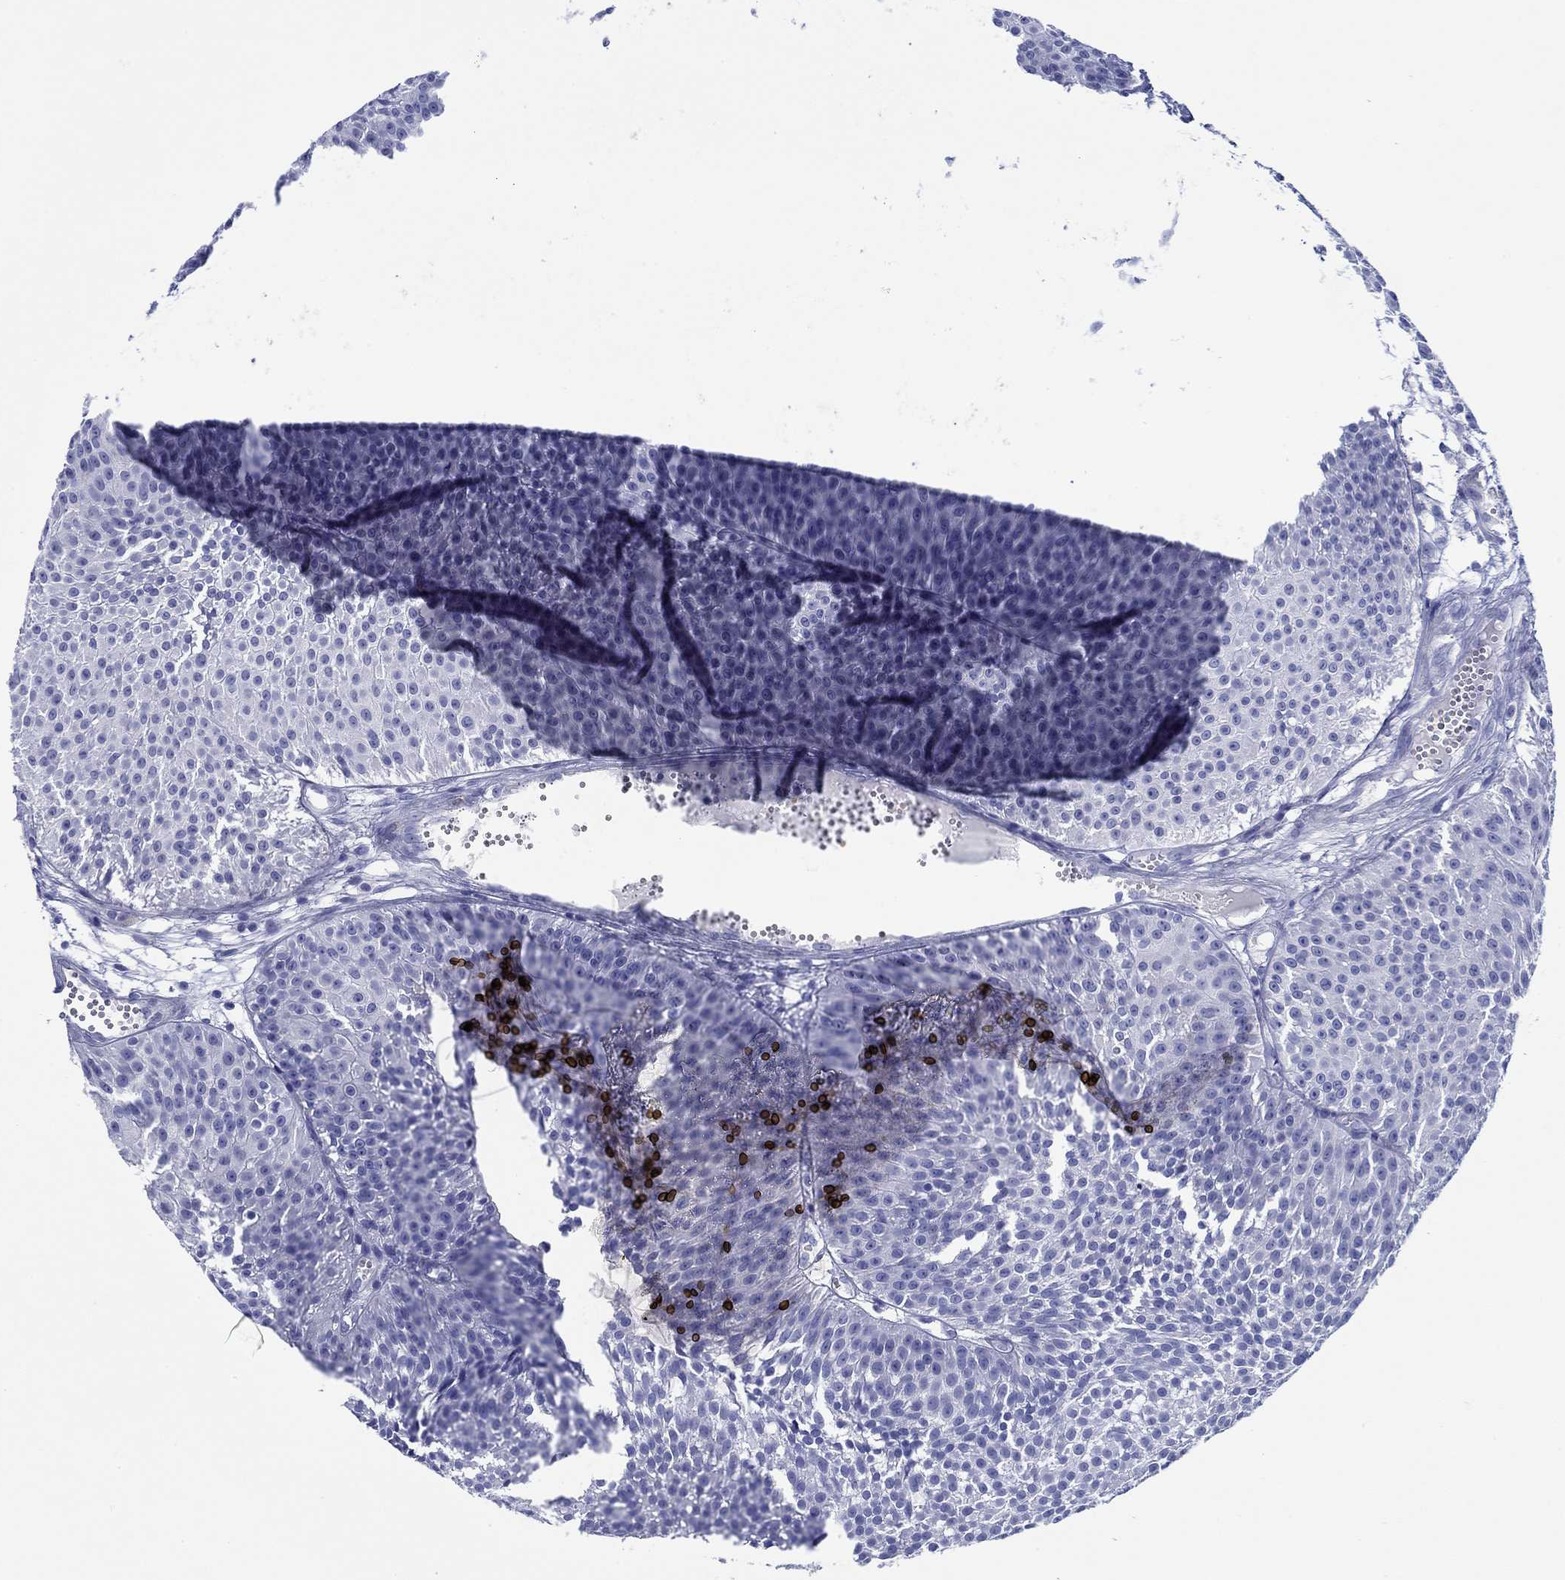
{"staining": {"intensity": "negative", "quantity": "none", "location": "none"}, "tissue": "urothelial cancer", "cell_type": "Tumor cells", "image_type": "cancer", "snomed": [{"axis": "morphology", "description": "Urothelial carcinoma, Low grade"}, {"axis": "topography", "description": "Urinary bladder"}], "caption": "Immunohistochemistry photomicrograph of neoplastic tissue: human low-grade urothelial carcinoma stained with DAB reveals no significant protein staining in tumor cells. The staining was performed using DAB (3,3'-diaminobenzidine) to visualize the protein expression in brown, while the nuclei were stained in blue with hematoxylin (Magnification: 20x).", "gene": "EPX", "patient": {"sex": "male", "age": 63}}